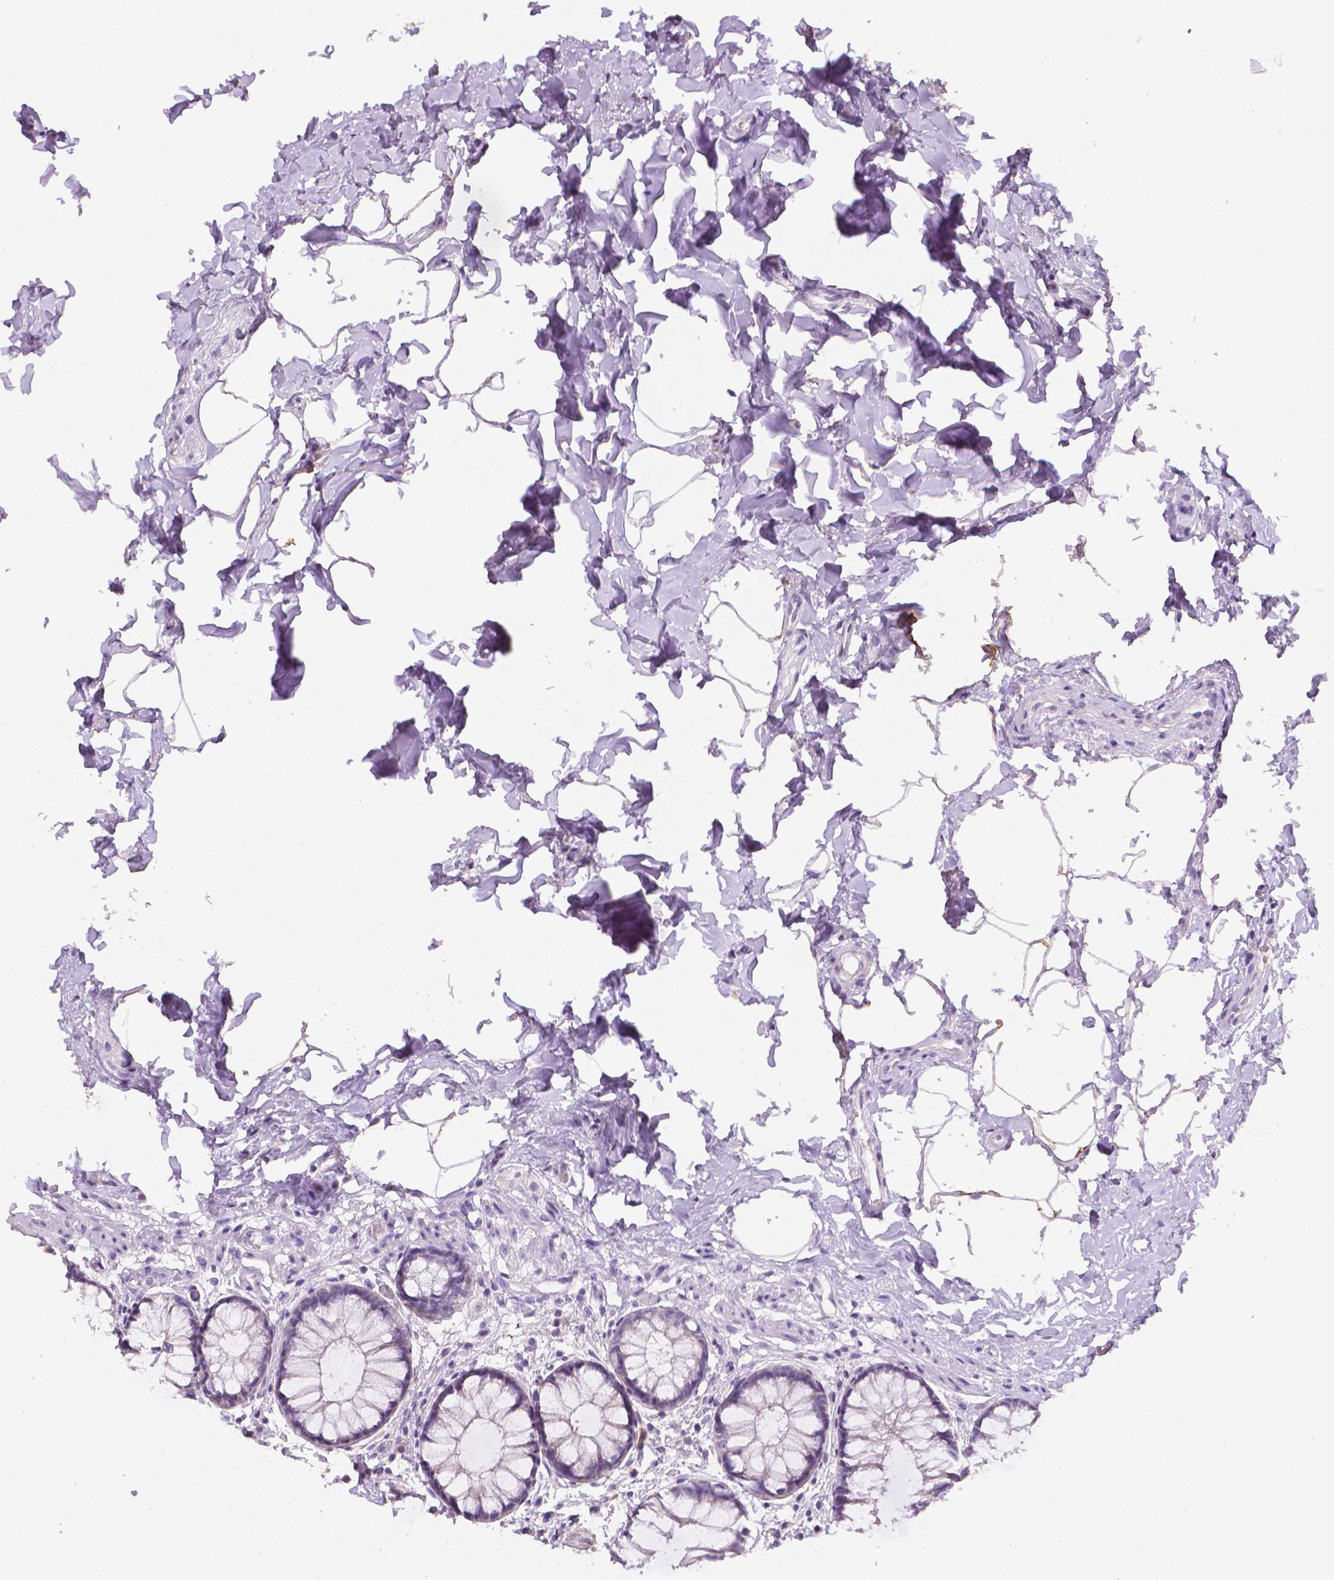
{"staining": {"intensity": "moderate", "quantity": "<25%", "location": "cytoplasmic/membranous"}, "tissue": "rectum", "cell_type": "Glandular cells", "image_type": "normal", "snomed": [{"axis": "morphology", "description": "Normal tissue, NOS"}, {"axis": "topography", "description": "Rectum"}], "caption": "Immunohistochemistry (IHC) (DAB (3,3'-diaminobenzidine)) staining of benign rectum demonstrates moderate cytoplasmic/membranous protein positivity in approximately <25% of glandular cells.", "gene": "FASN", "patient": {"sex": "female", "age": 62}}